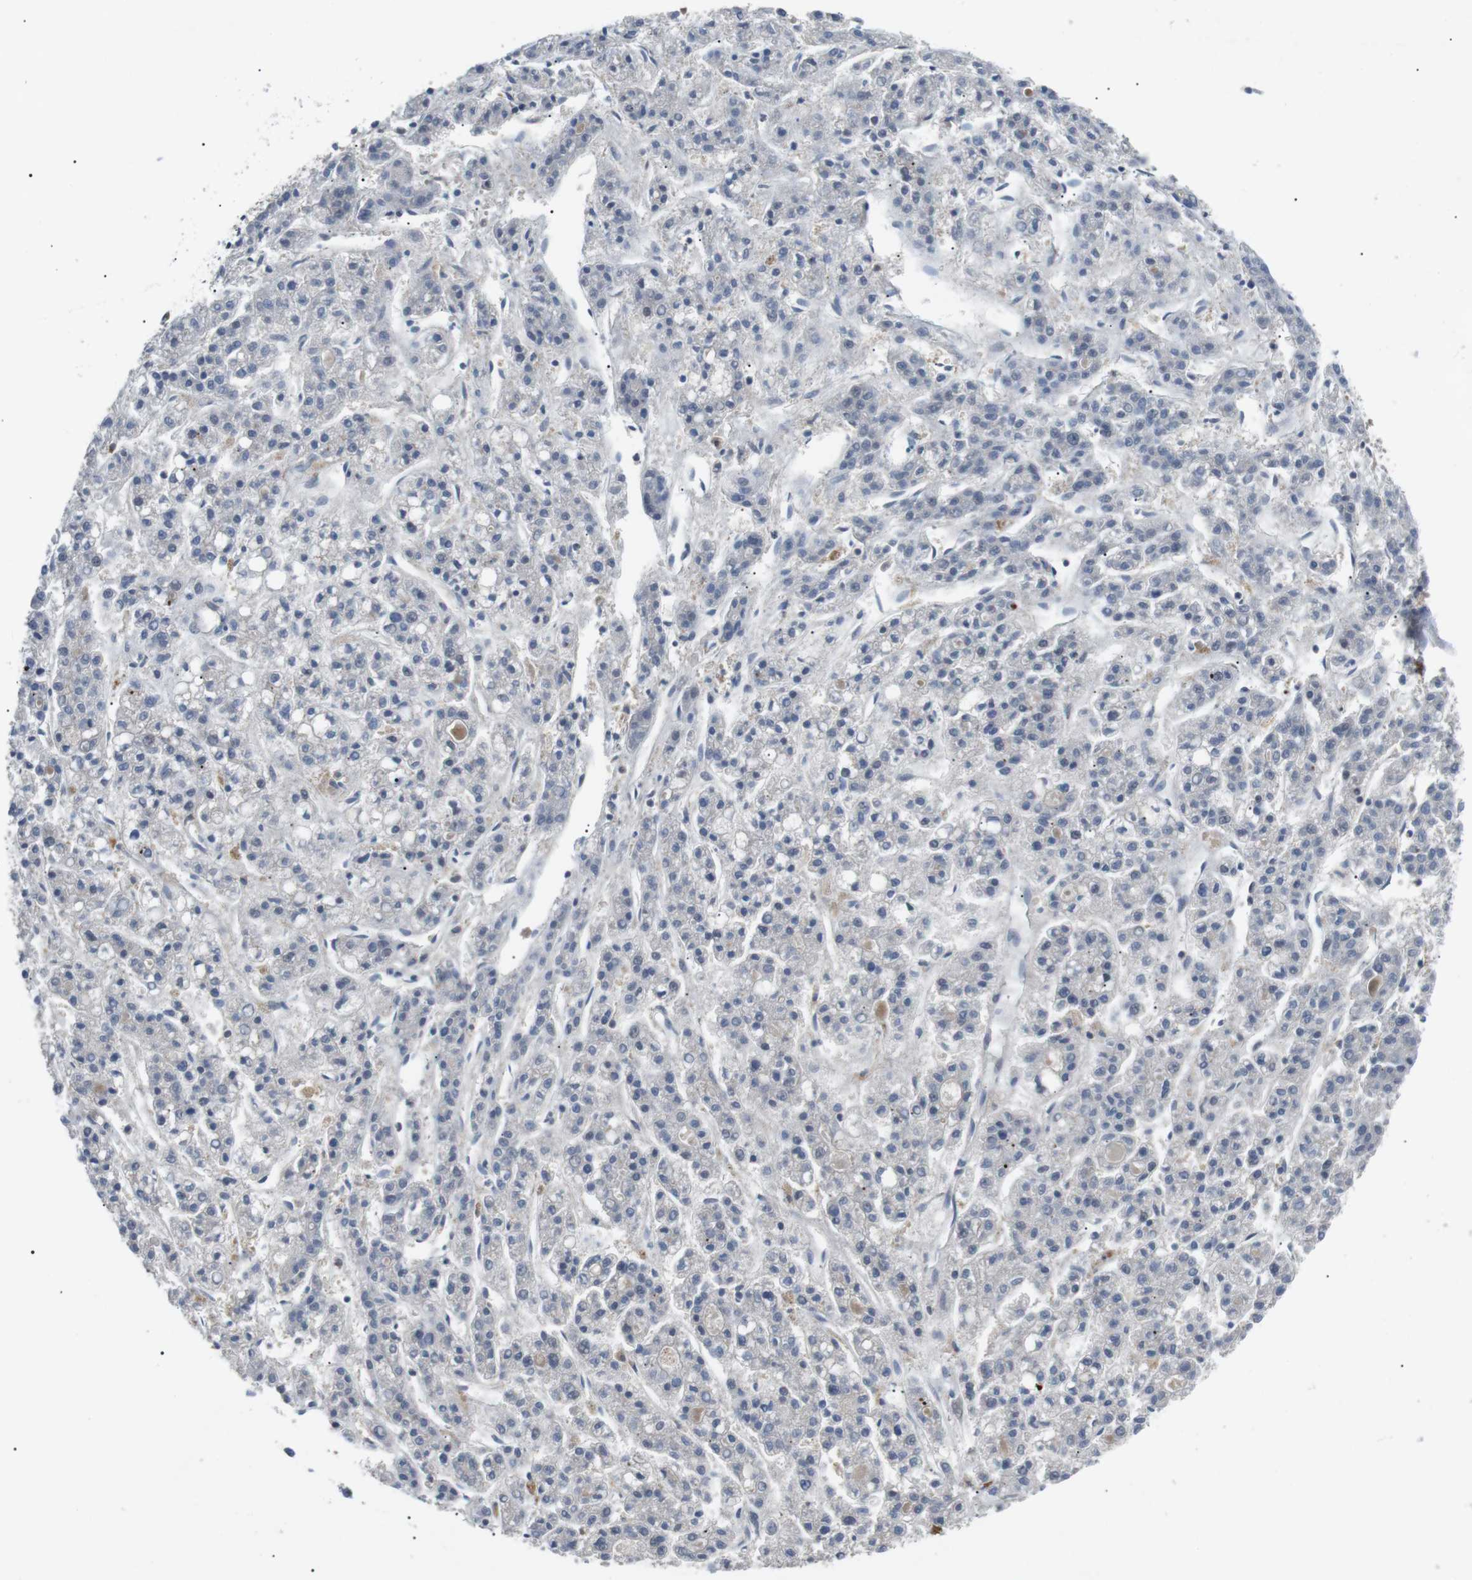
{"staining": {"intensity": "negative", "quantity": "none", "location": "none"}, "tissue": "liver cancer", "cell_type": "Tumor cells", "image_type": "cancer", "snomed": [{"axis": "morphology", "description": "Carcinoma, Hepatocellular, NOS"}, {"axis": "topography", "description": "Liver"}], "caption": "Tumor cells are negative for brown protein staining in liver hepatocellular carcinoma.", "gene": "DIPK1A", "patient": {"sex": "male", "age": 70}}